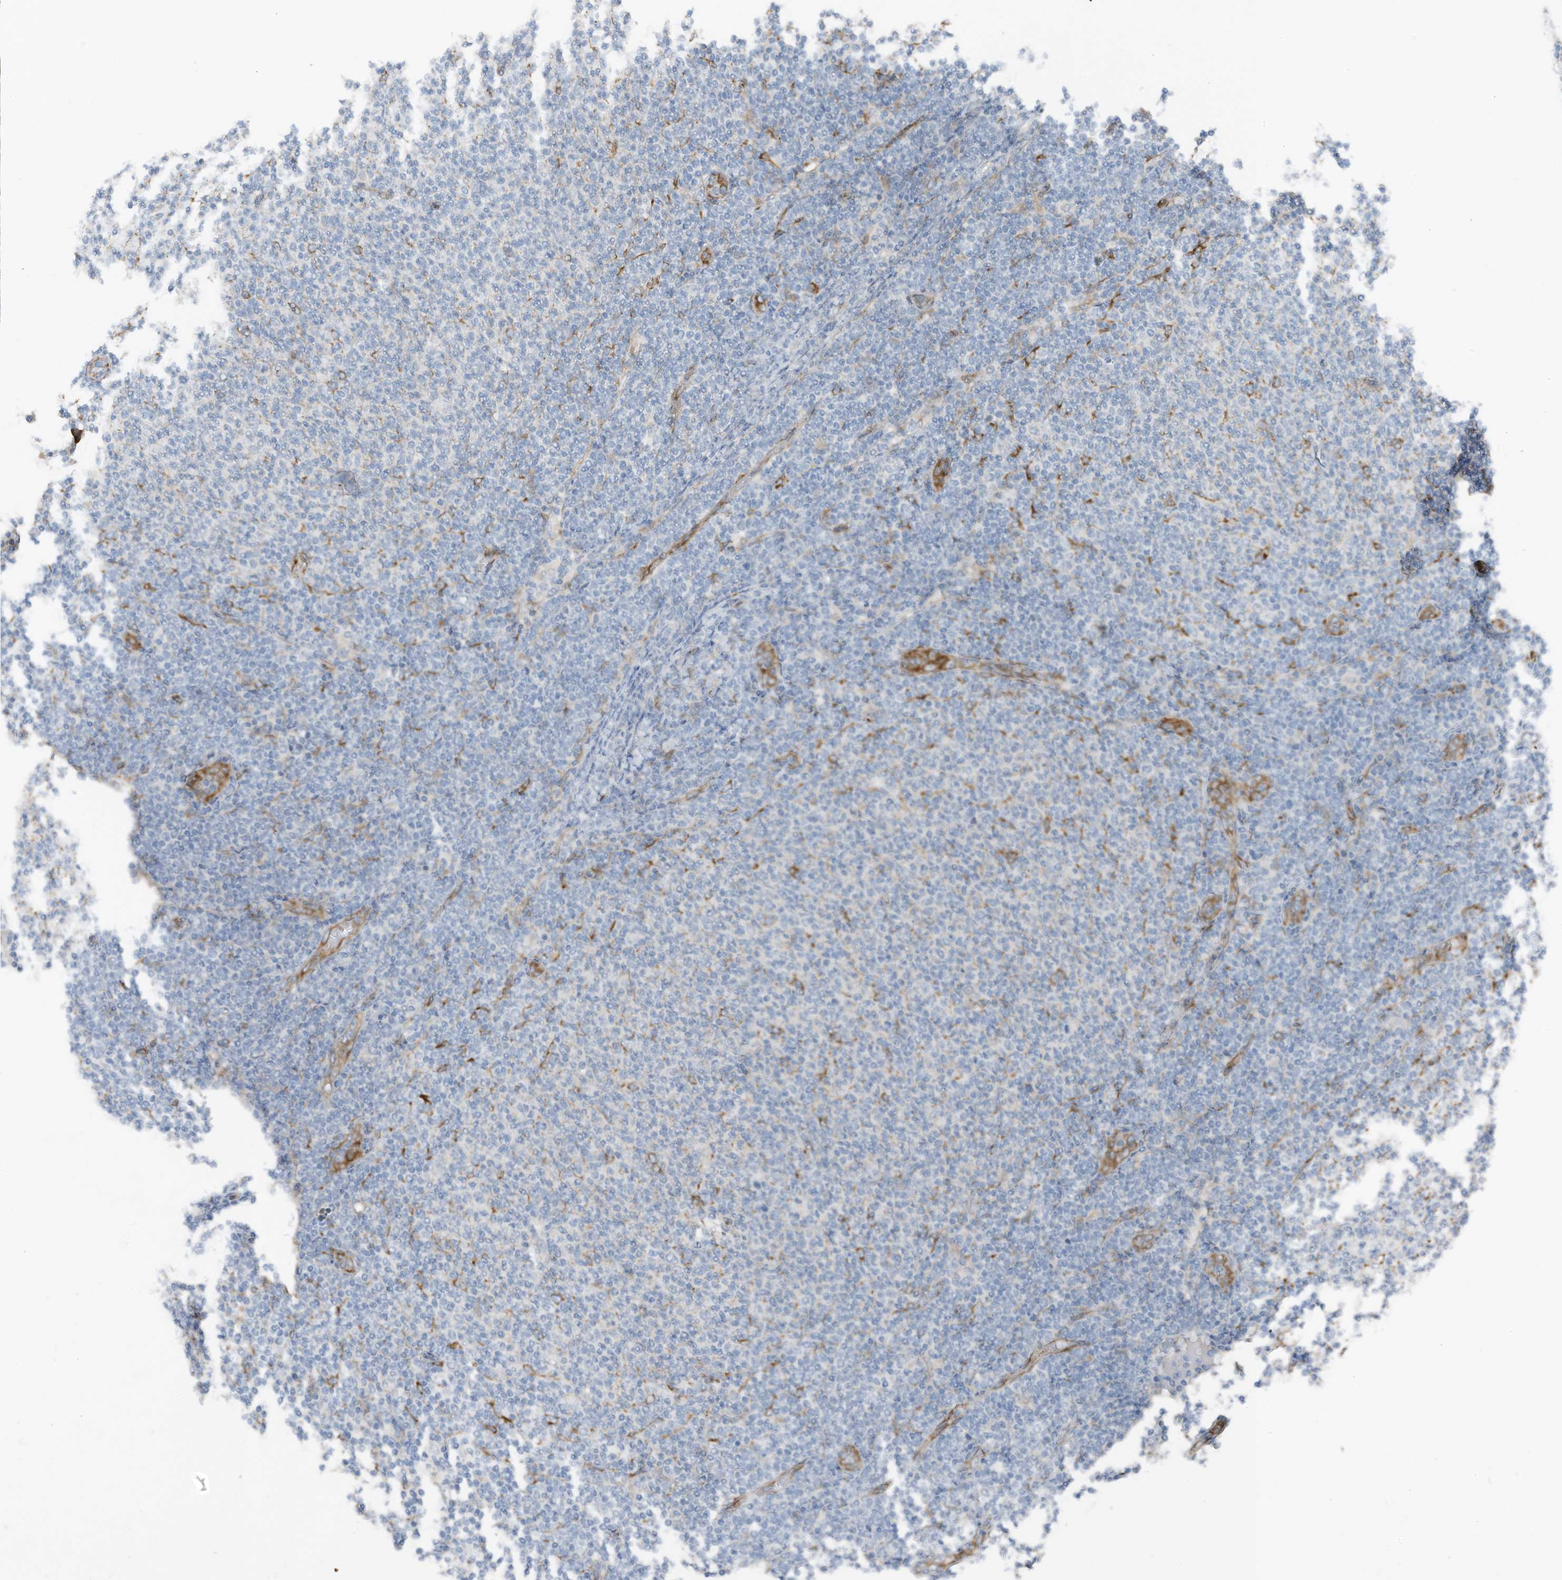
{"staining": {"intensity": "negative", "quantity": "none", "location": "none"}, "tissue": "lymphoma", "cell_type": "Tumor cells", "image_type": "cancer", "snomed": [{"axis": "morphology", "description": "Malignant lymphoma, non-Hodgkin's type, Low grade"}, {"axis": "topography", "description": "Lymph node"}], "caption": "A high-resolution micrograph shows immunohistochemistry staining of low-grade malignant lymphoma, non-Hodgkin's type, which exhibits no significant staining in tumor cells.", "gene": "ARHGEF33", "patient": {"sex": "male", "age": 66}}